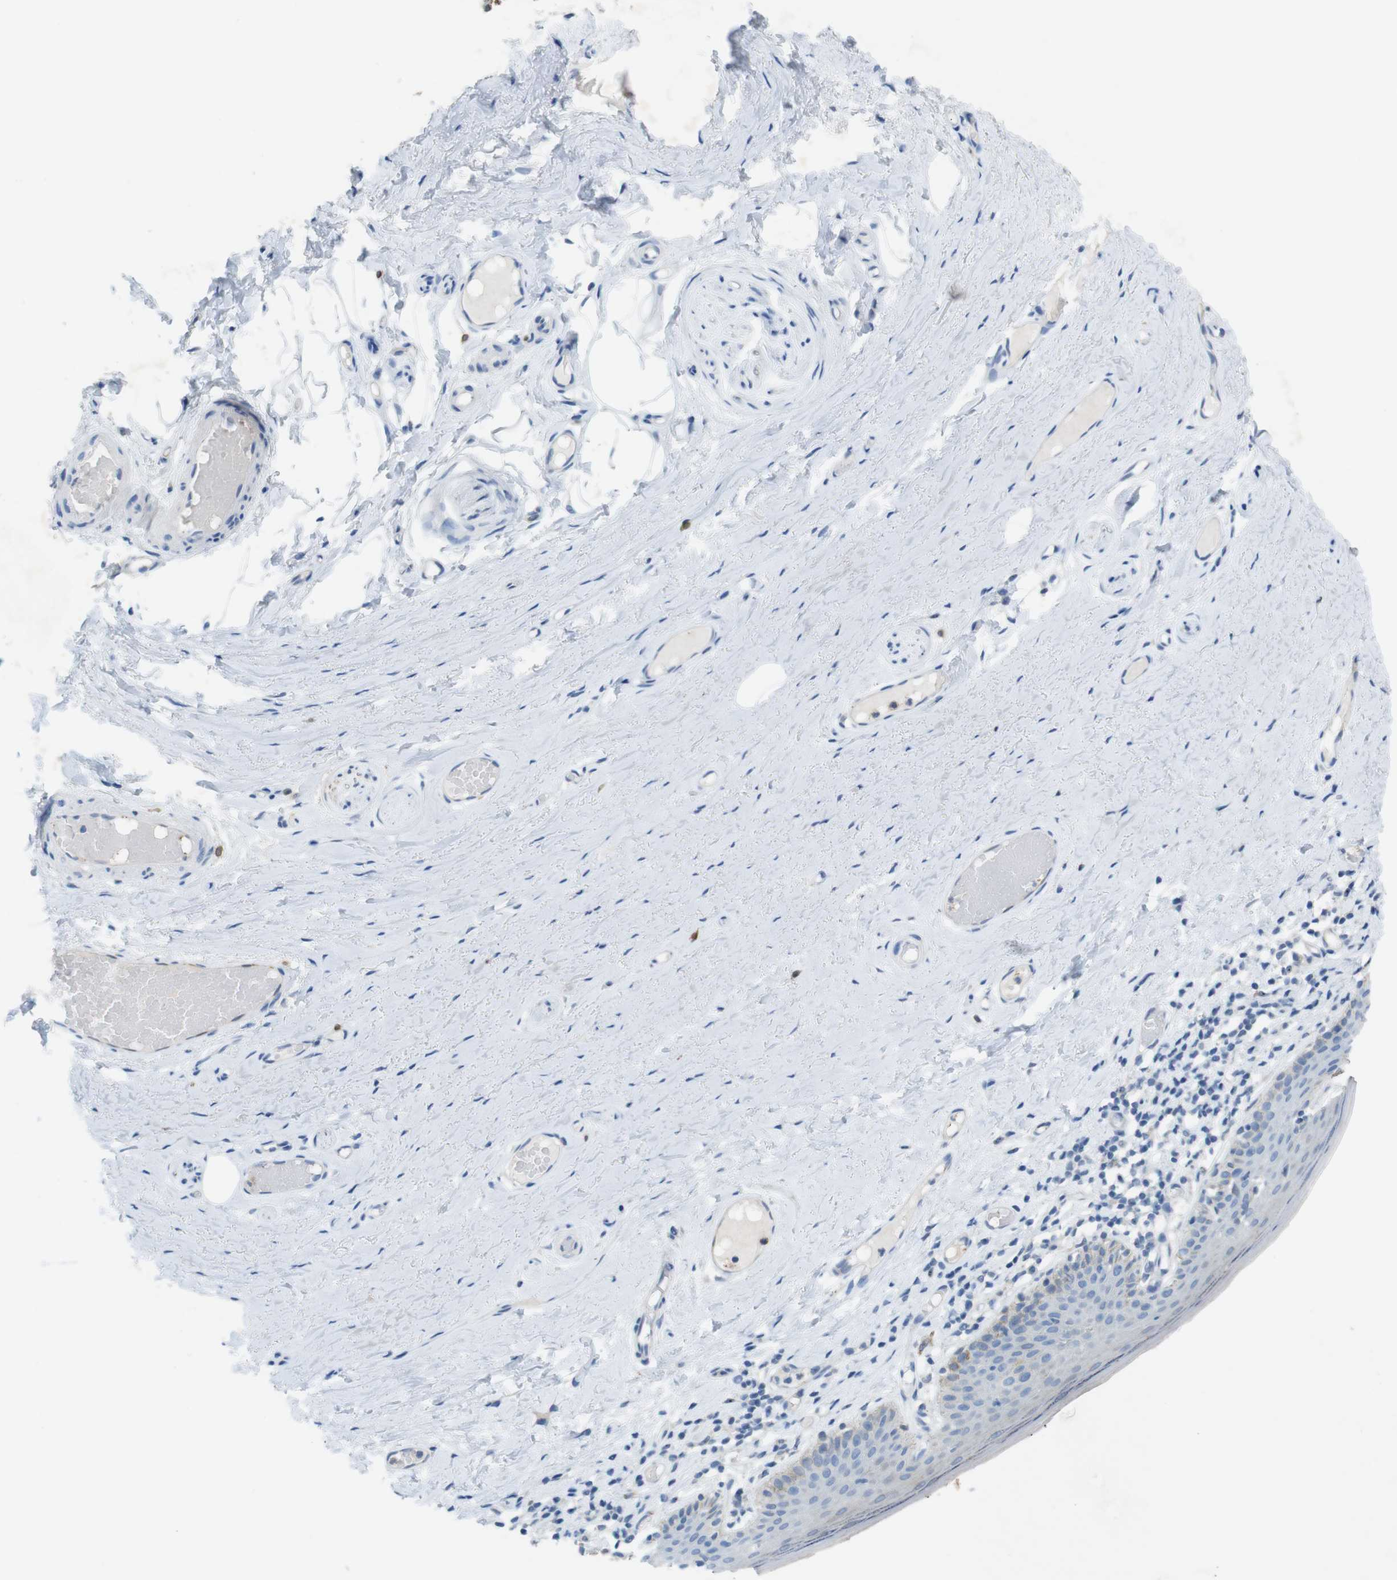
{"staining": {"intensity": "negative", "quantity": "none", "location": "none"}, "tissue": "skin", "cell_type": "Epidermal cells", "image_type": "normal", "snomed": [{"axis": "morphology", "description": "Normal tissue, NOS"}, {"axis": "topography", "description": "Vulva"}], "caption": "Epidermal cells are negative for protein expression in normal human skin. Nuclei are stained in blue.", "gene": "TJP3", "patient": {"sex": "female", "age": 54}}